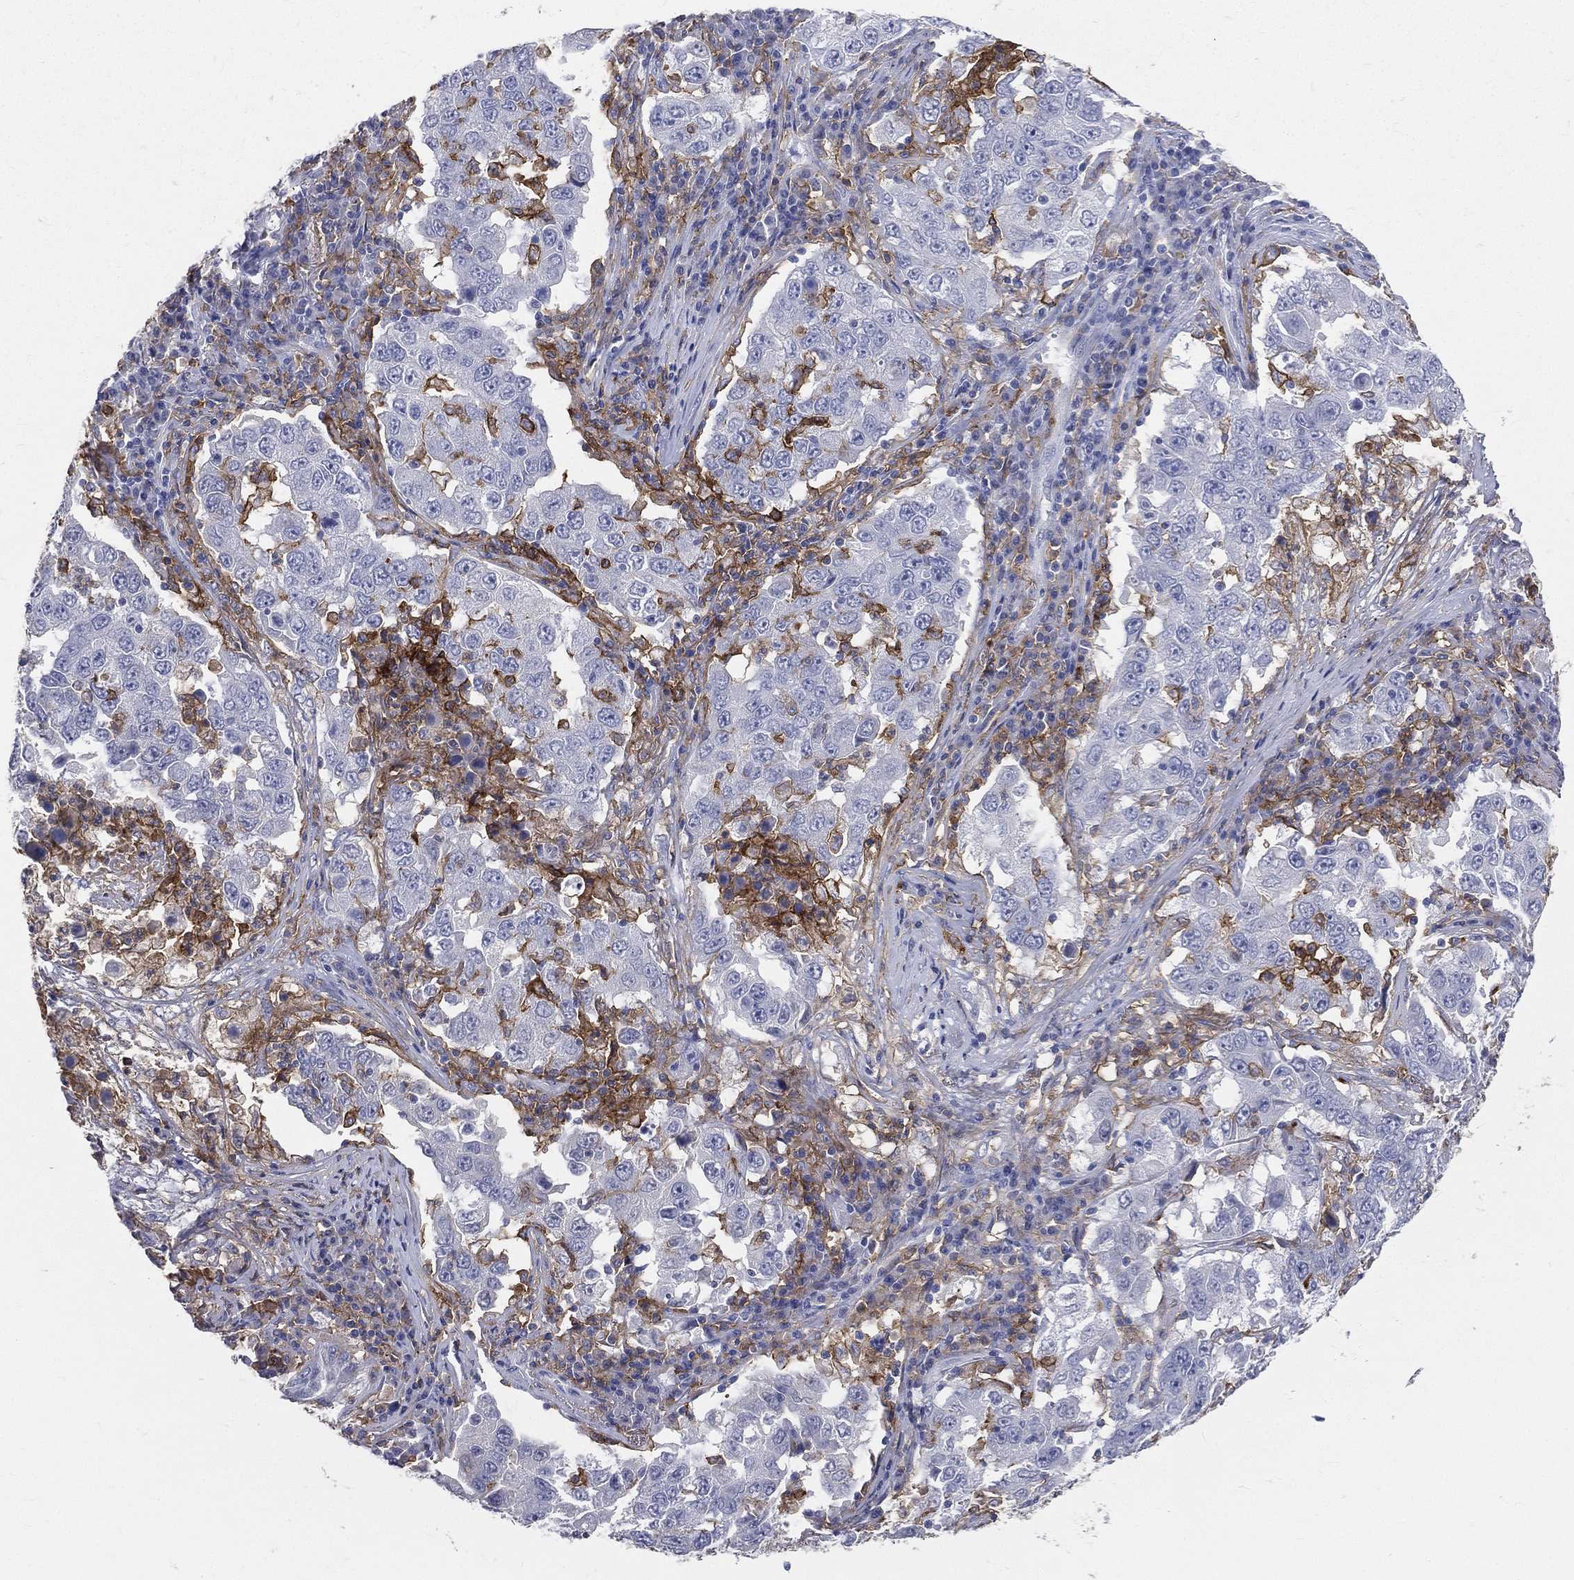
{"staining": {"intensity": "negative", "quantity": "none", "location": "none"}, "tissue": "lung cancer", "cell_type": "Tumor cells", "image_type": "cancer", "snomed": [{"axis": "morphology", "description": "Adenocarcinoma, NOS"}, {"axis": "topography", "description": "Lung"}], "caption": "High power microscopy histopathology image of an immunohistochemistry micrograph of lung adenocarcinoma, revealing no significant positivity in tumor cells.", "gene": "CD33", "patient": {"sex": "male", "age": 73}}